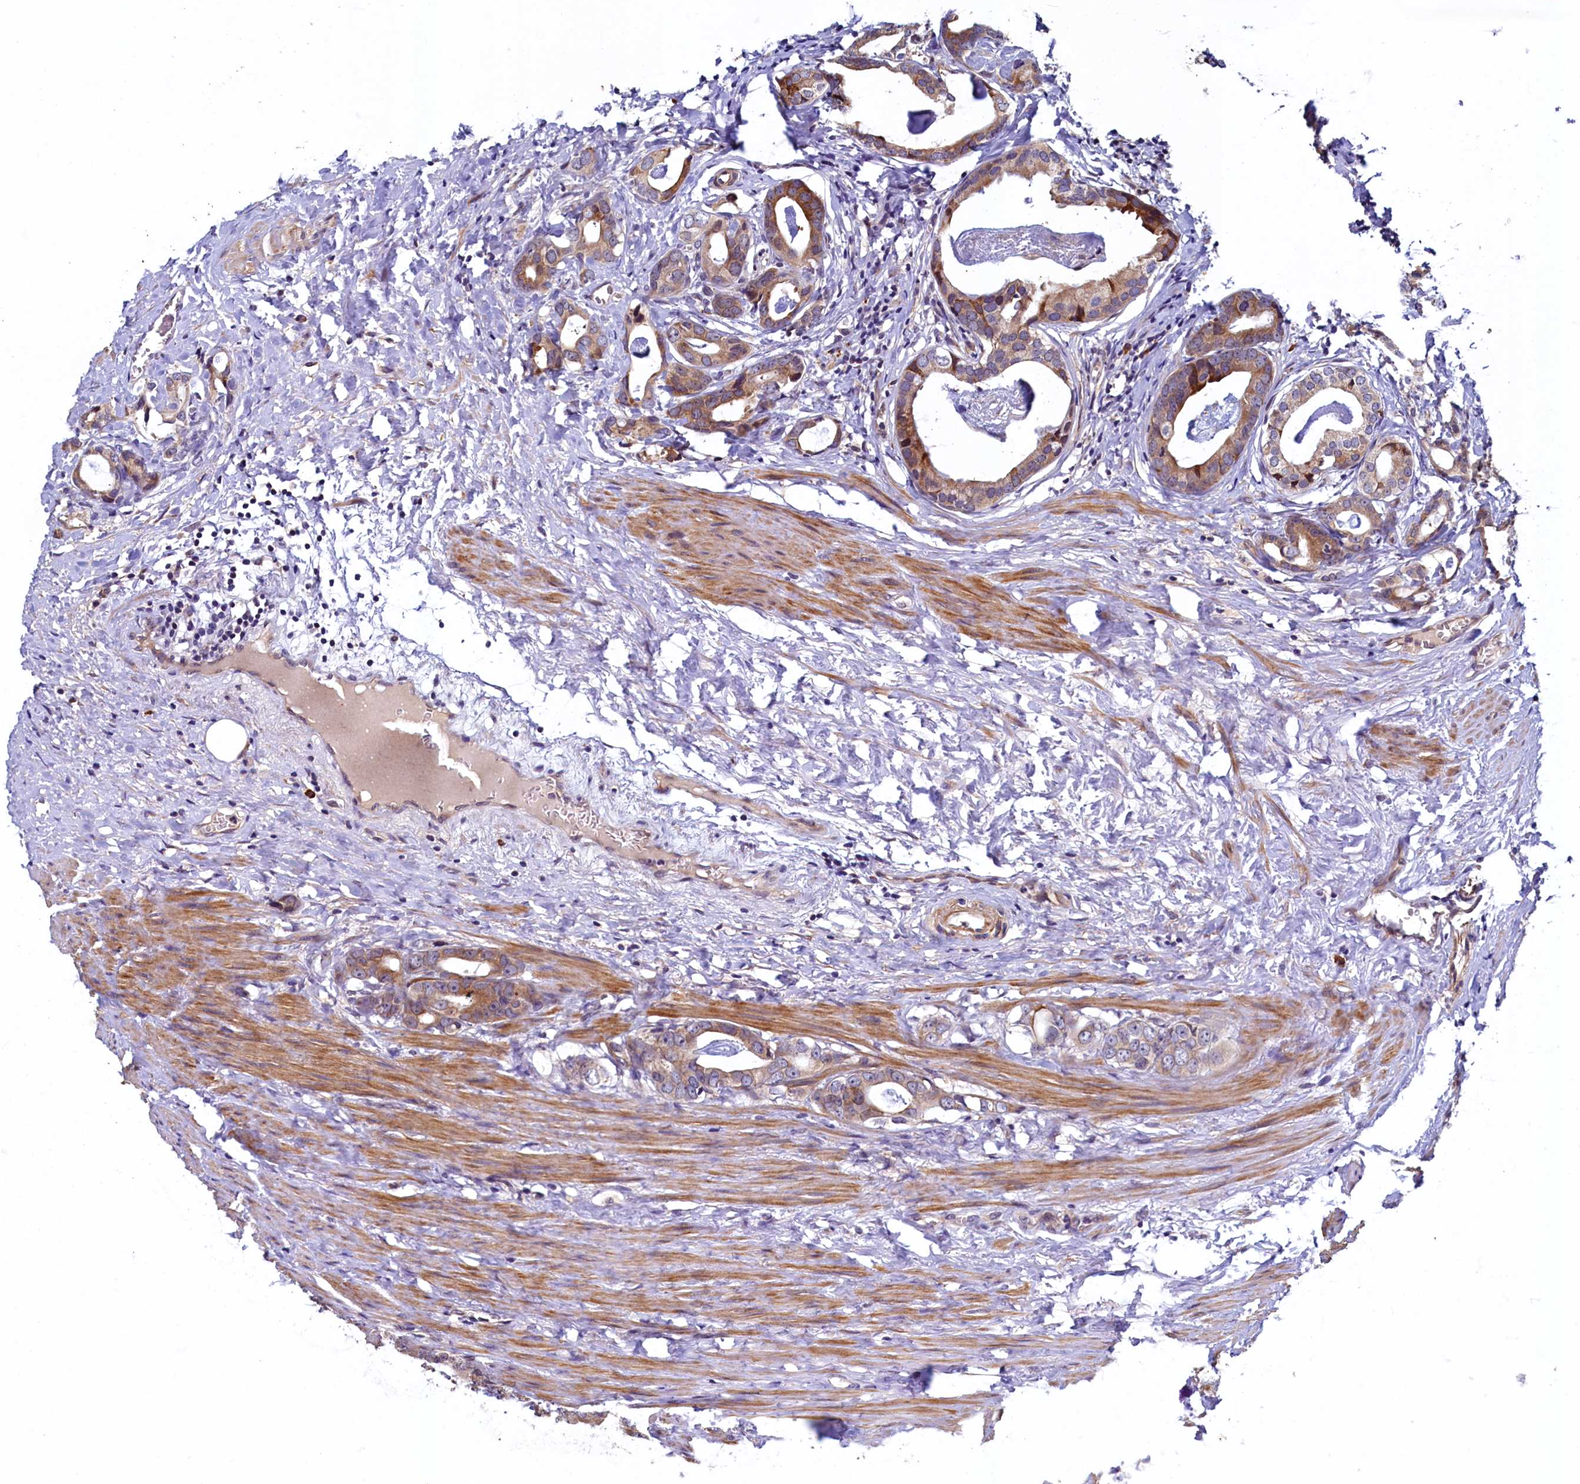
{"staining": {"intensity": "moderate", "quantity": ">75%", "location": "cytoplasmic/membranous"}, "tissue": "prostate cancer", "cell_type": "Tumor cells", "image_type": "cancer", "snomed": [{"axis": "morphology", "description": "Adenocarcinoma, Low grade"}, {"axis": "topography", "description": "Prostate"}], "caption": "The photomicrograph reveals a brown stain indicating the presence of a protein in the cytoplasmic/membranous of tumor cells in prostate adenocarcinoma (low-grade).", "gene": "SLC16A14", "patient": {"sex": "male", "age": 71}}